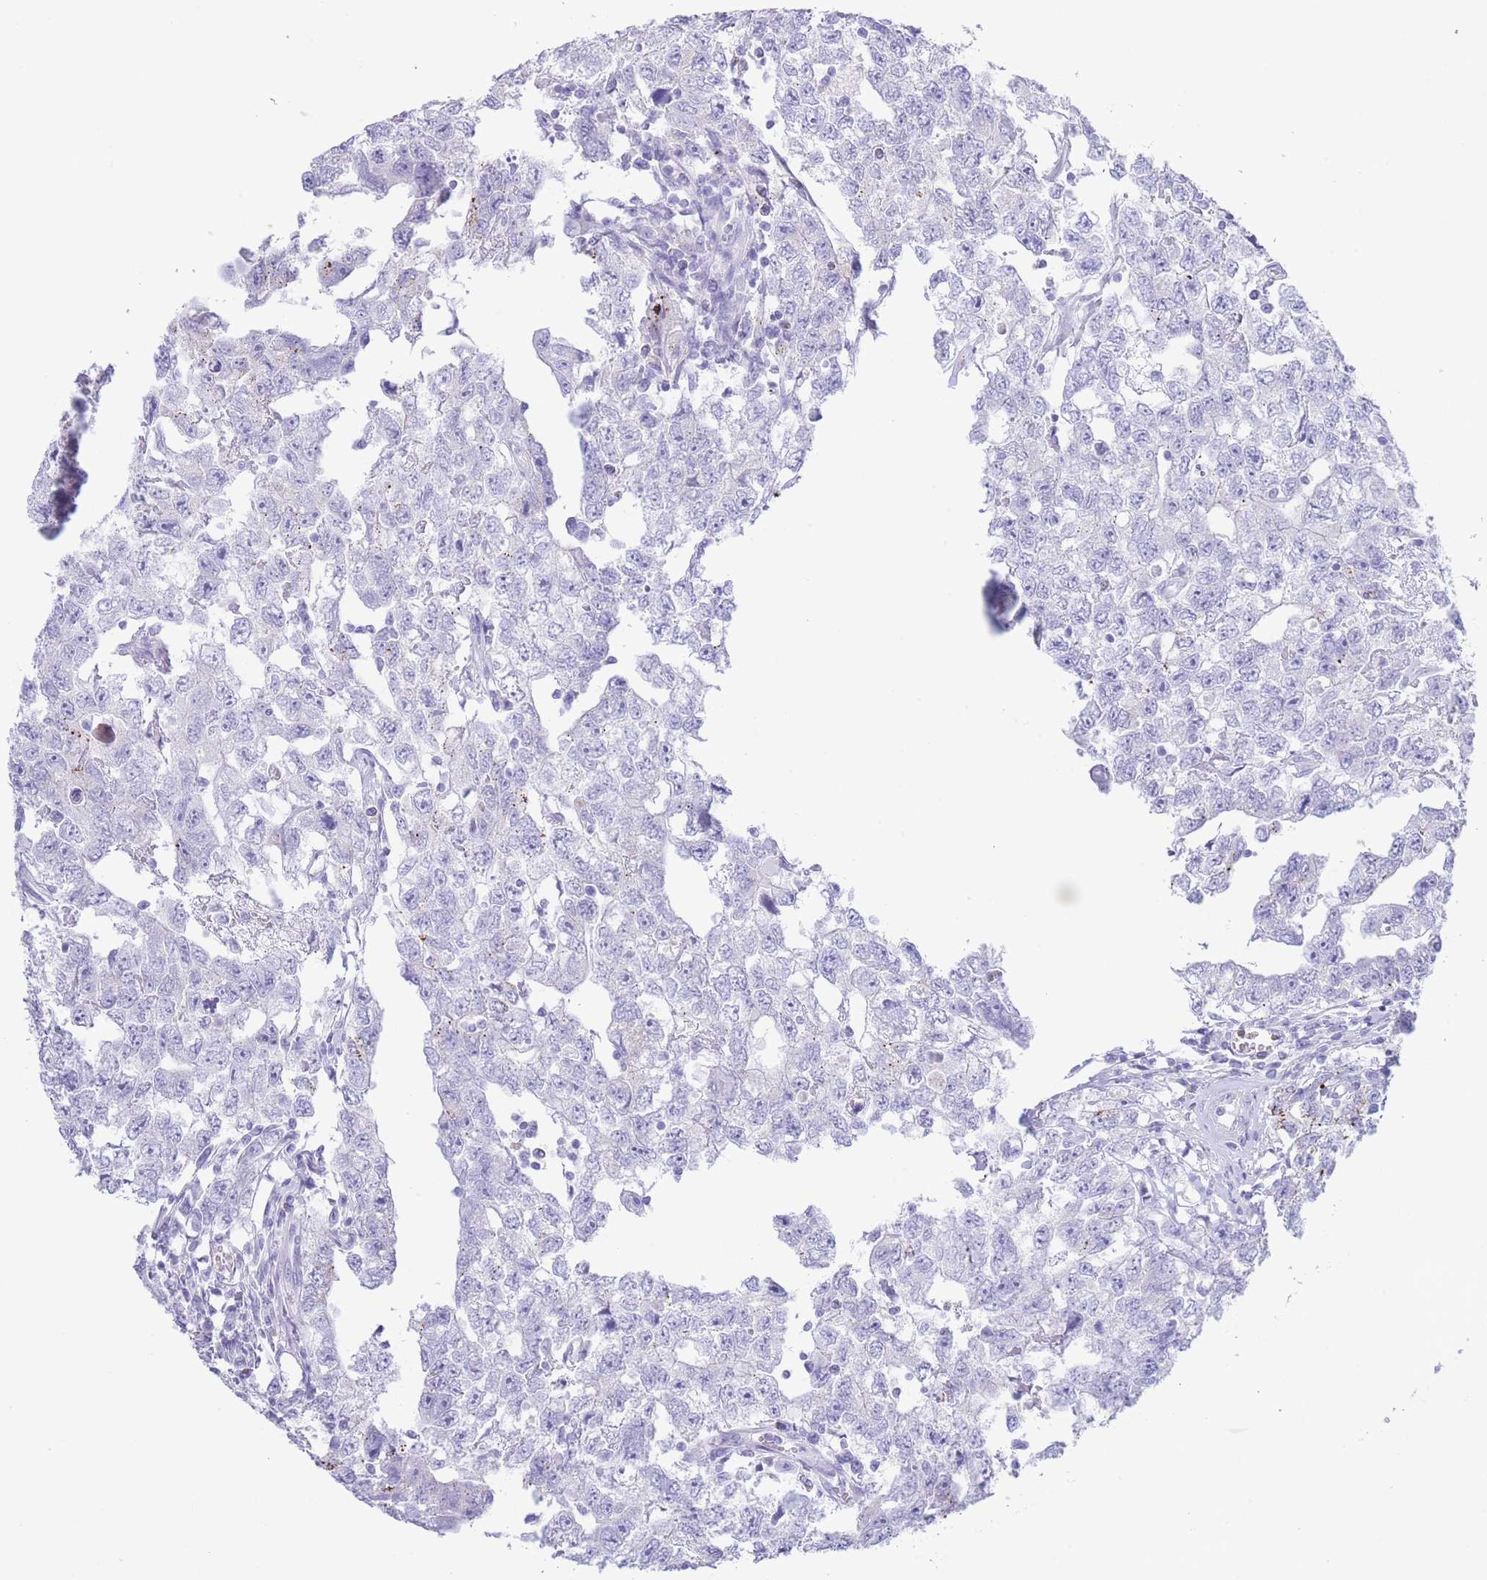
{"staining": {"intensity": "negative", "quantity": "none", "location": "none"}, "tissue": "testis cancer", "cell_type": "Tumor cells", "image_type": "cancer", "snomed": [{"axis": "morphology", "description": "Carcinoma, Embryonal, NOS"}, {"axis": "topography", "description": "Testis"}], "caption": "Human testis cancer (embryonal carcinoma) stained for a protein using IHC demonstrates no staining in tumor cells.", "gene": "PKLR", "patient": {"sex": "male", "age": 22}}